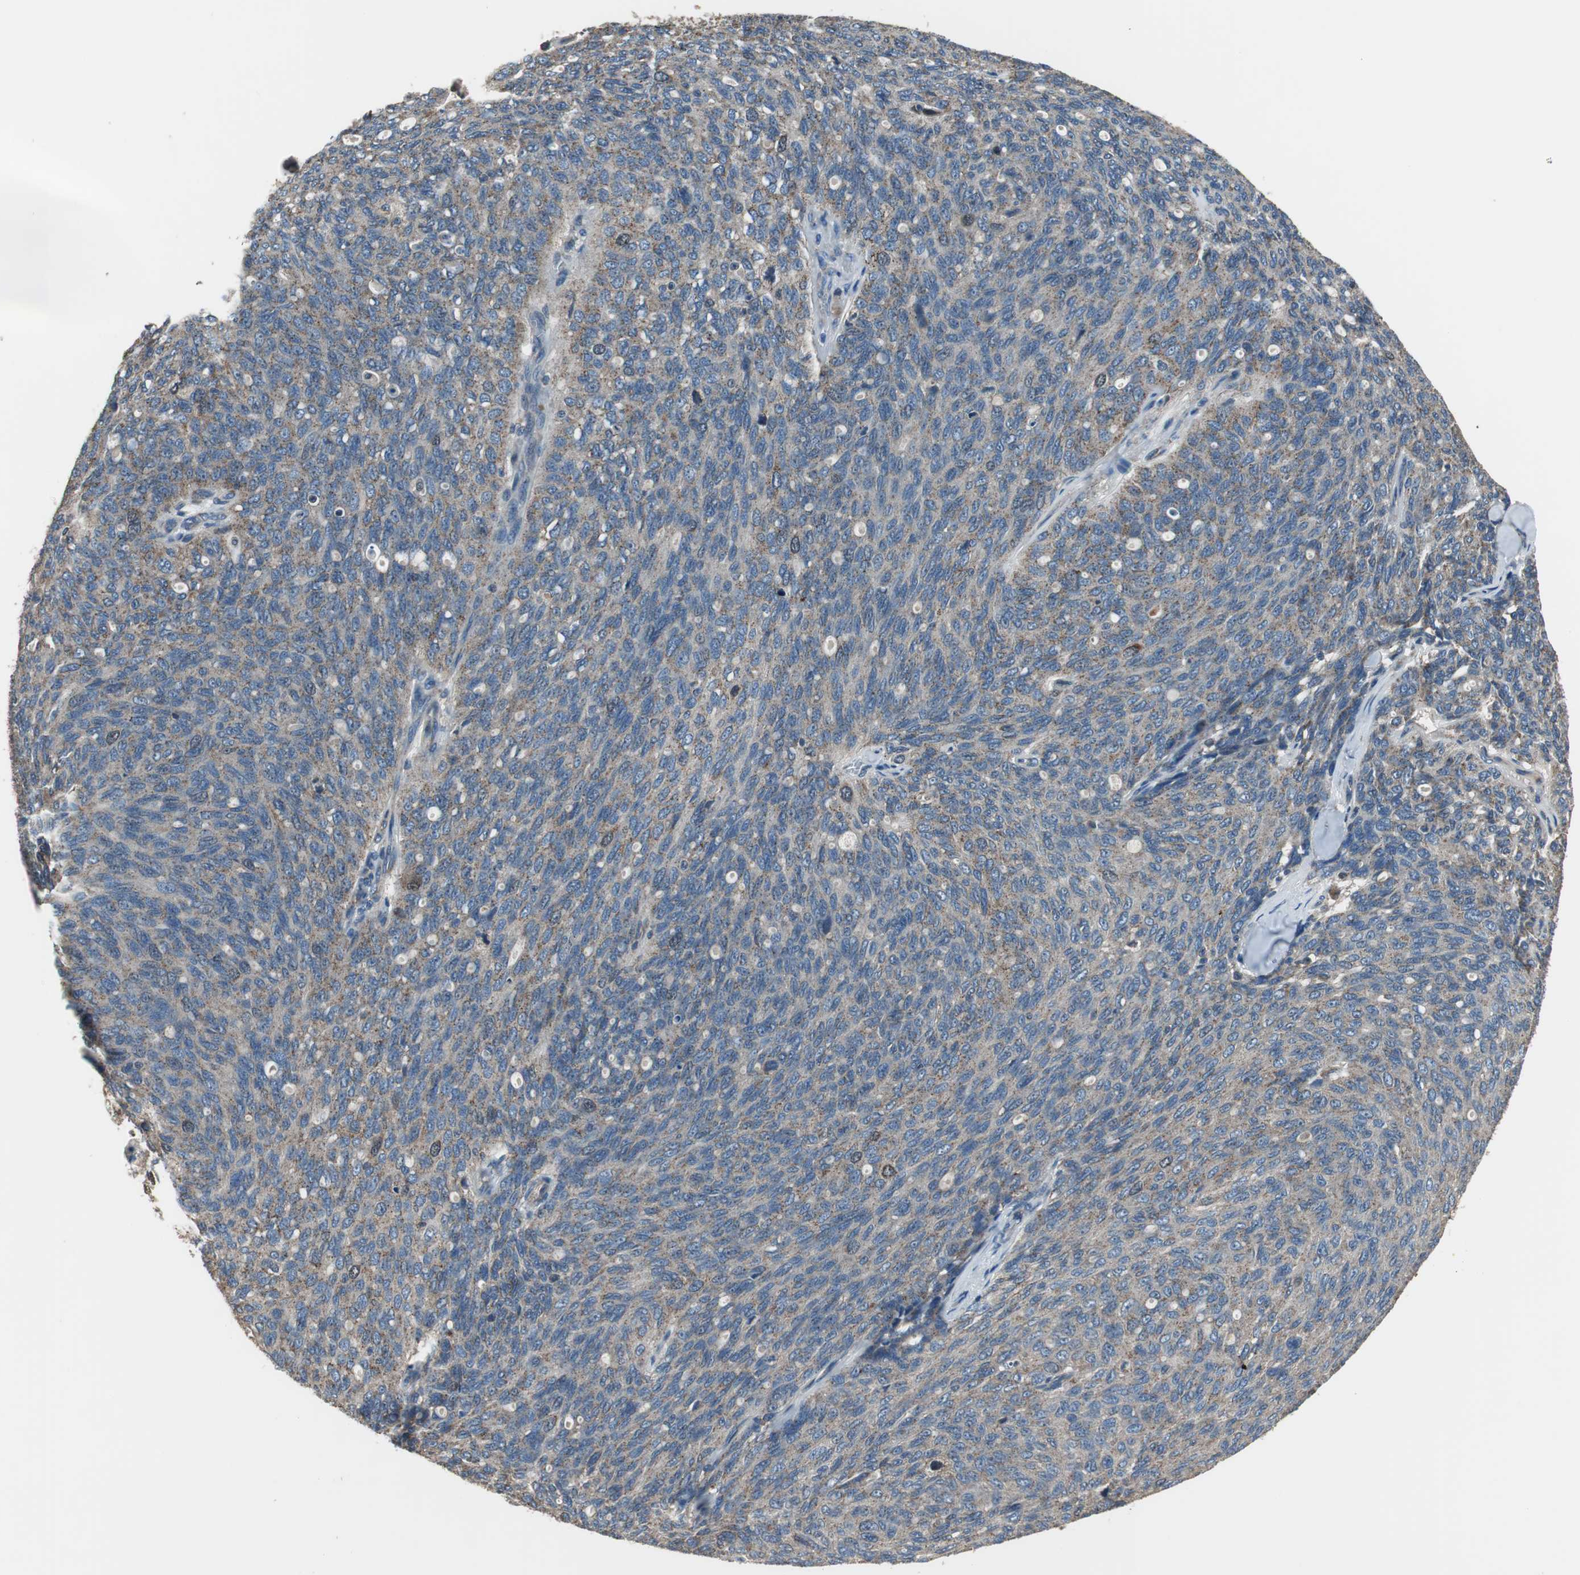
{"staining": {"intensity": "moderate", "quantity": ">75%", "location": "cytoplasmic/membranous,nuclear"}, "tissue": "ovarian cancer", "cell_type": "Tumor cells", "image_type": "cancer", "snomed": [{"axis": "morphology", "description": "Carcinoma, endometroid"}, {"axis": "topography", "description": "Ovary"}], "caption": "Immunohistochemistry (IHC) staining of ovarian cancer, which demonstrates medium levels of moderate cytoplasmic/membranous and nuclear staining in approximately >75% of tumor cells indicating moderate cytoplasmic/membranous and nuclear protein staining. The staining was performed using DAB (3,3'-diaminobenzidine) (brown) for protein detection and nuclei were counterstained in hematoxylin (blue).", "gene": "PI4KB", "patient": {"sex": "female", "age": 60}}